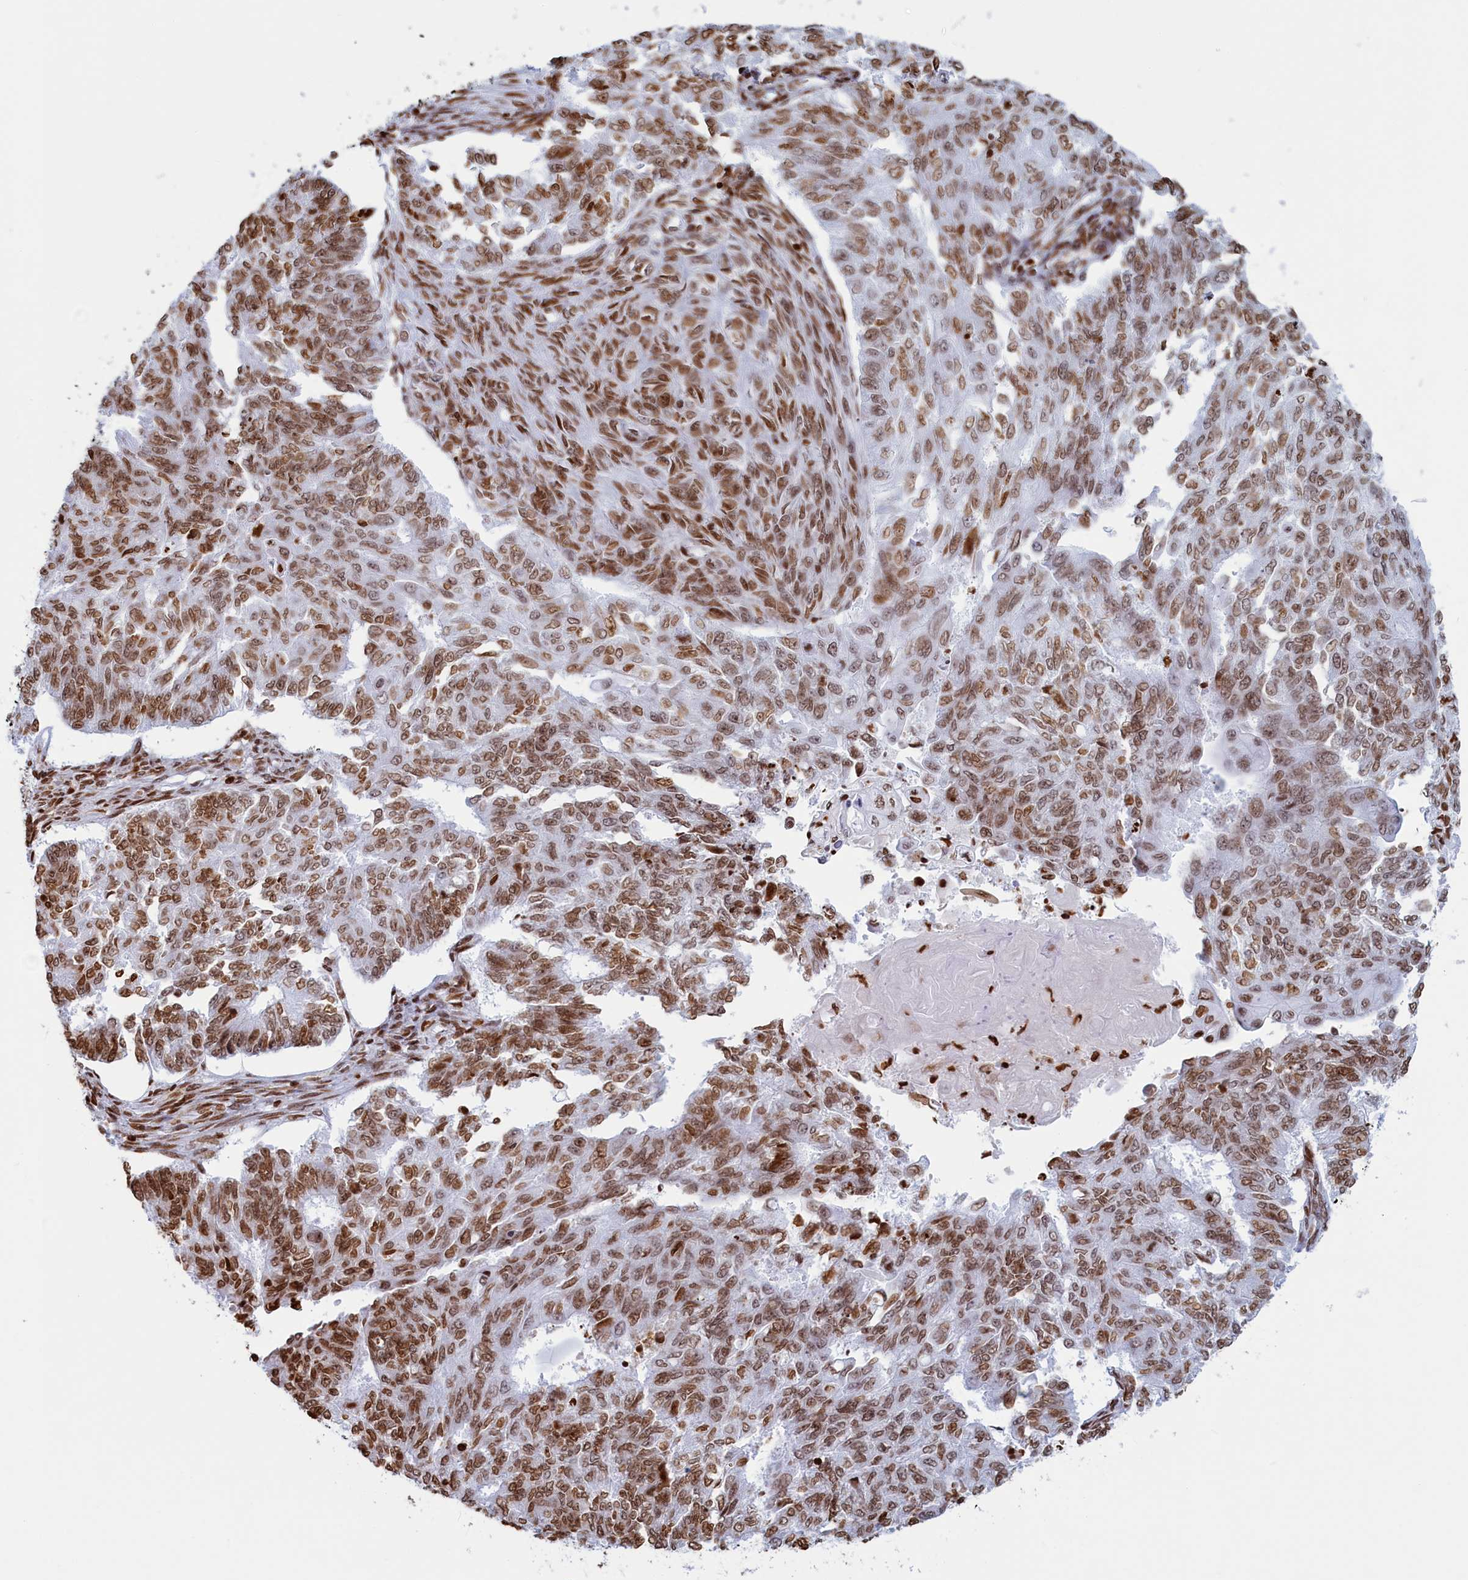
{"staining": {"intensity": "moderate", "quantity": ">75%", "location": "nuclear"}, "tissue": "endometrial cancer", "cell_type": "Tumor cells", "image_type": "cancer", "snomed": [{"axis": "morphology", "description": "Adenocarcinoma, NOS"}, {"axis": "topography", "description": "Endometrium"}], "caption": "A high-resolution photomicrograph shows IHC staining of endometrial adenocarcinoma, which demonstrates moderate nuclear staining in approximately >75% of tumor cells.", "gene": "APOBEC3A", "patient": {"sex": "female", "age": 32}}